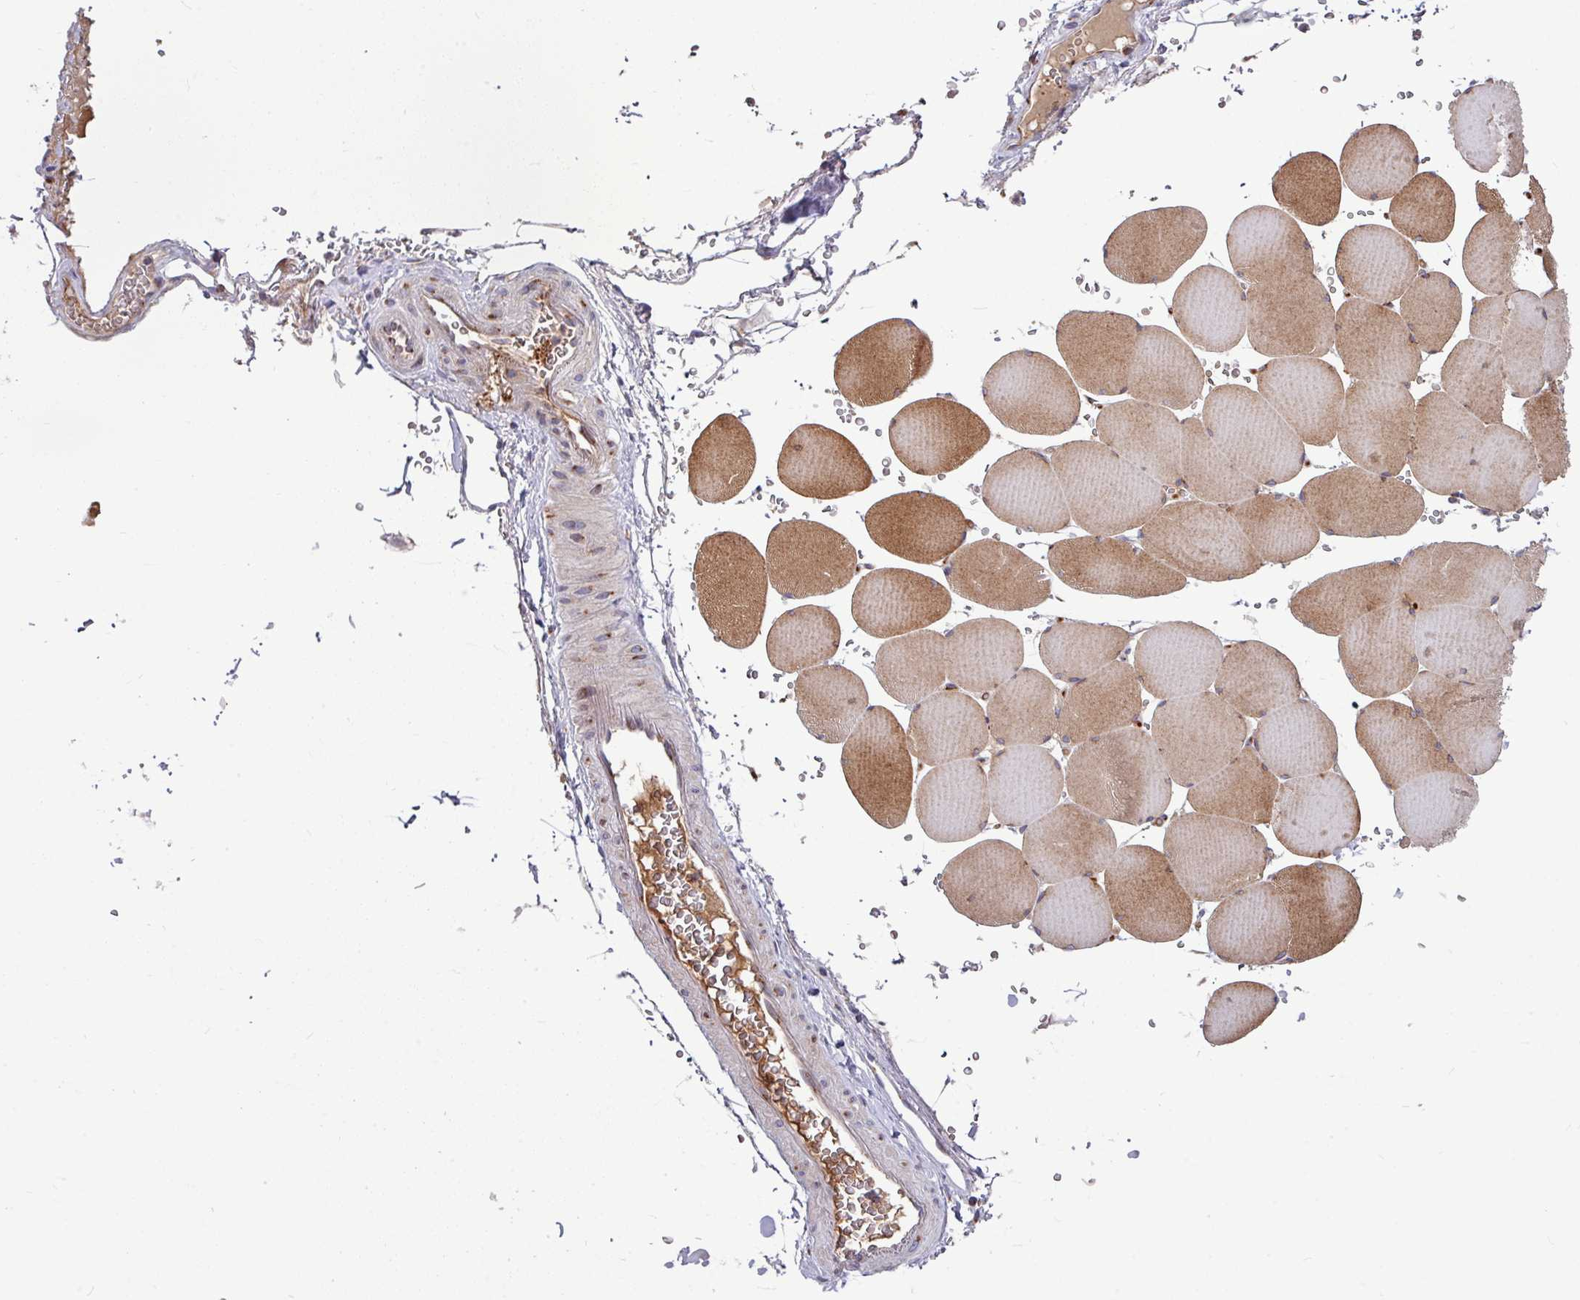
{"staining": {"intensity": "strong", "quantity": "25%-75%", "location": "cytoplasmic/membranous"}, "tissue": "skeletal muscle", "cell_type": "Myocytes", "image_type": "normal", "snomed": [{"axis": "morphology", "description": "Normal tissue, NOS"}, {"axis": "topography", "description": "Skeletal muscle"}, {"axis": "topography", "description": "Head-Neck"}], "caption": "A high-resolution photomicrograph shows immunohistochemistry (IHC) staining of unremarkable skeletal muscle, which displays strong cytoplasmic/membranous expression in about 25%-75% of myocytes.", "gene": "LSM12", "patient": {"sex": "male", "age": 66}}